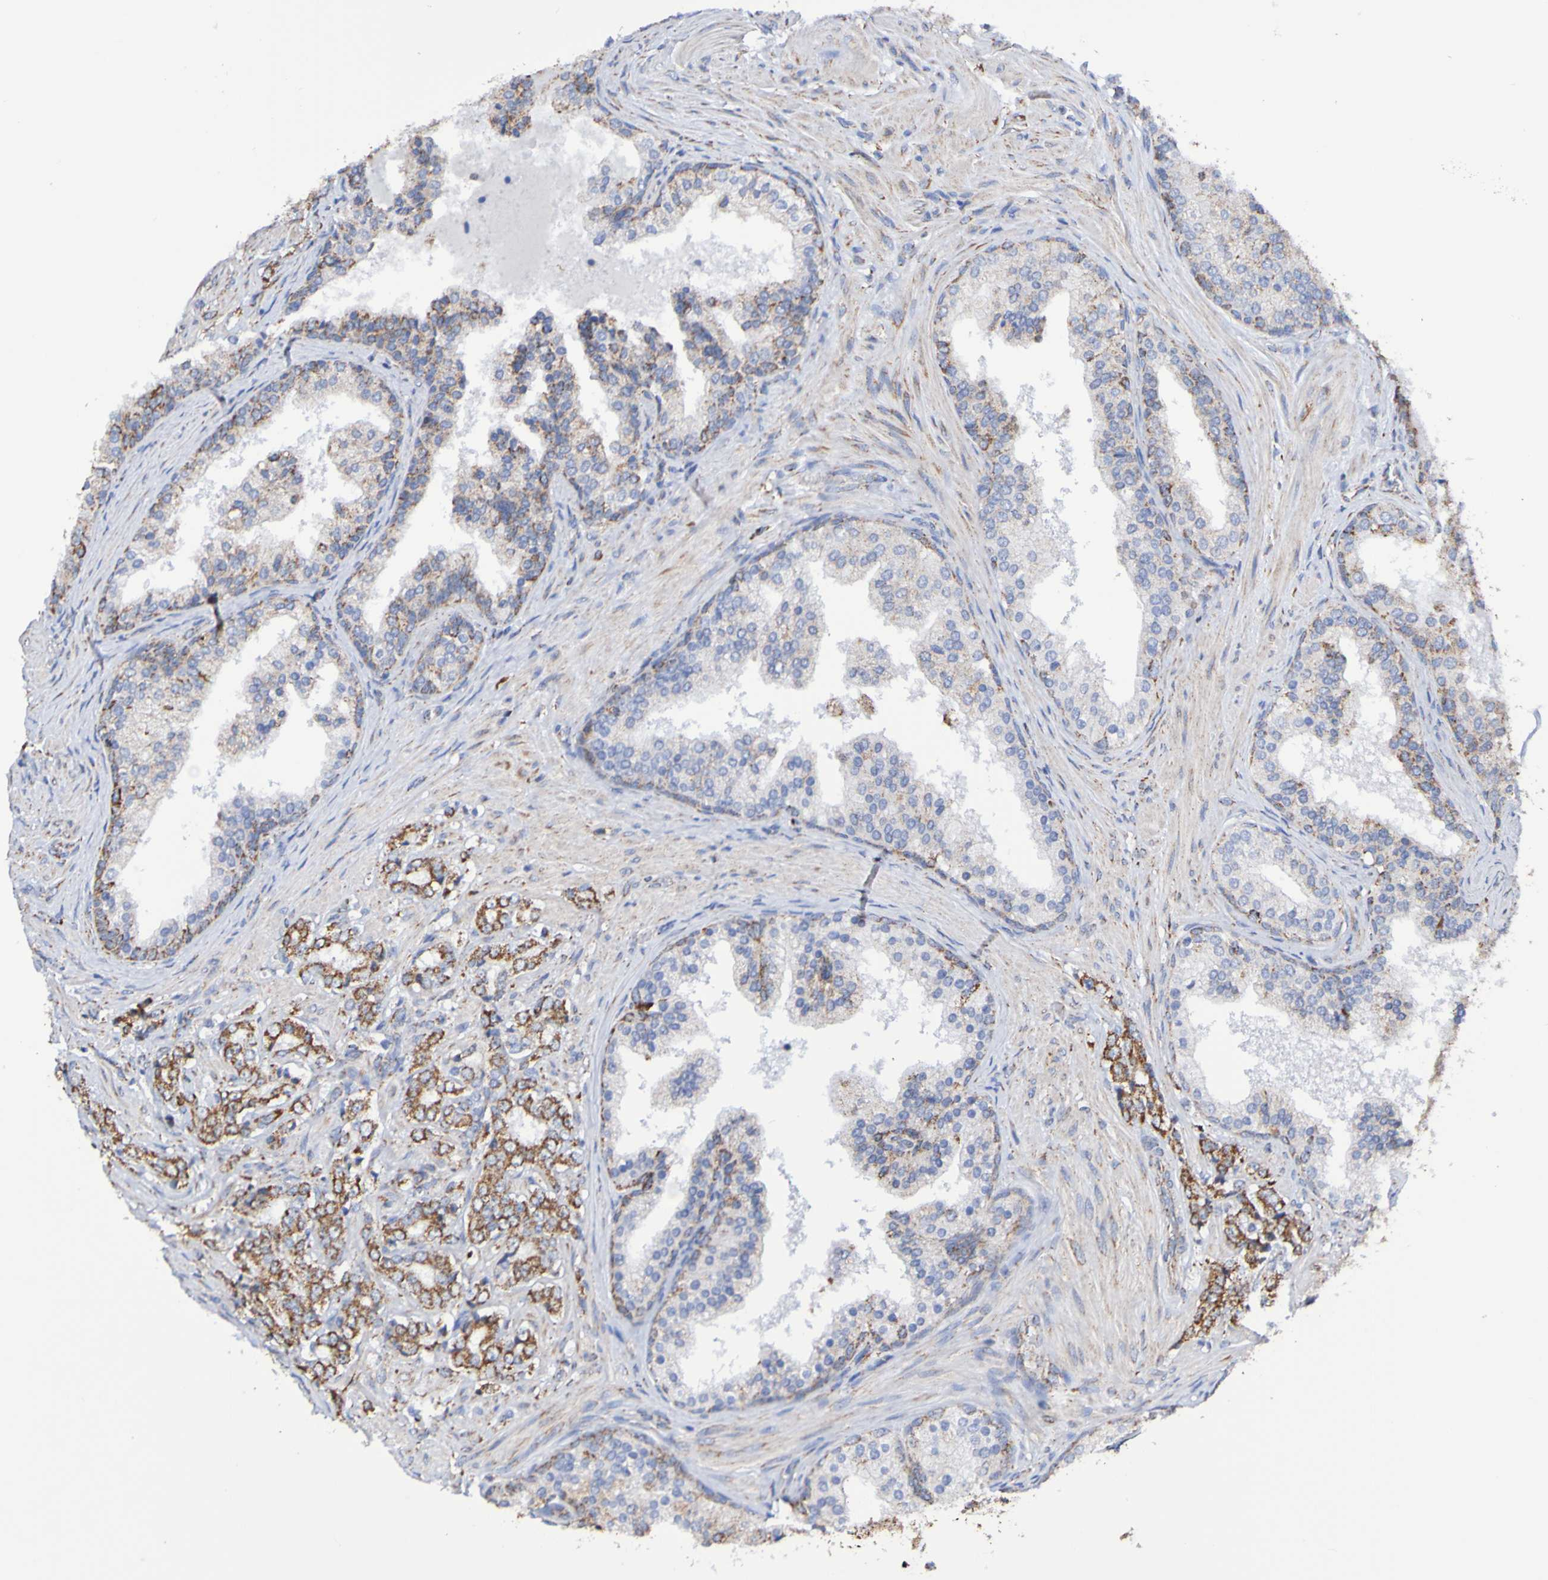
{"staining": {"intensity": "strong", "quantity": ">75%", "location": "cytoplasmic/membranous"}, "tissue": "prostate cancer", "cell_type": "Tumor cells", "image_type": "cancer", "snomed": [{"axis": "morphology", "description": "Adenocarcinoma, Low grade"}, {"axis": "topography", "description": "Prostate"}], "caption": "This image displays immunohistochemistry staining of prostate cancer, with high strong cytoplasmic/membranous expression in approximately >75% of tumor cells.", "gene": "IL18R1", "patient": {"sex": "male", "age": 60}}